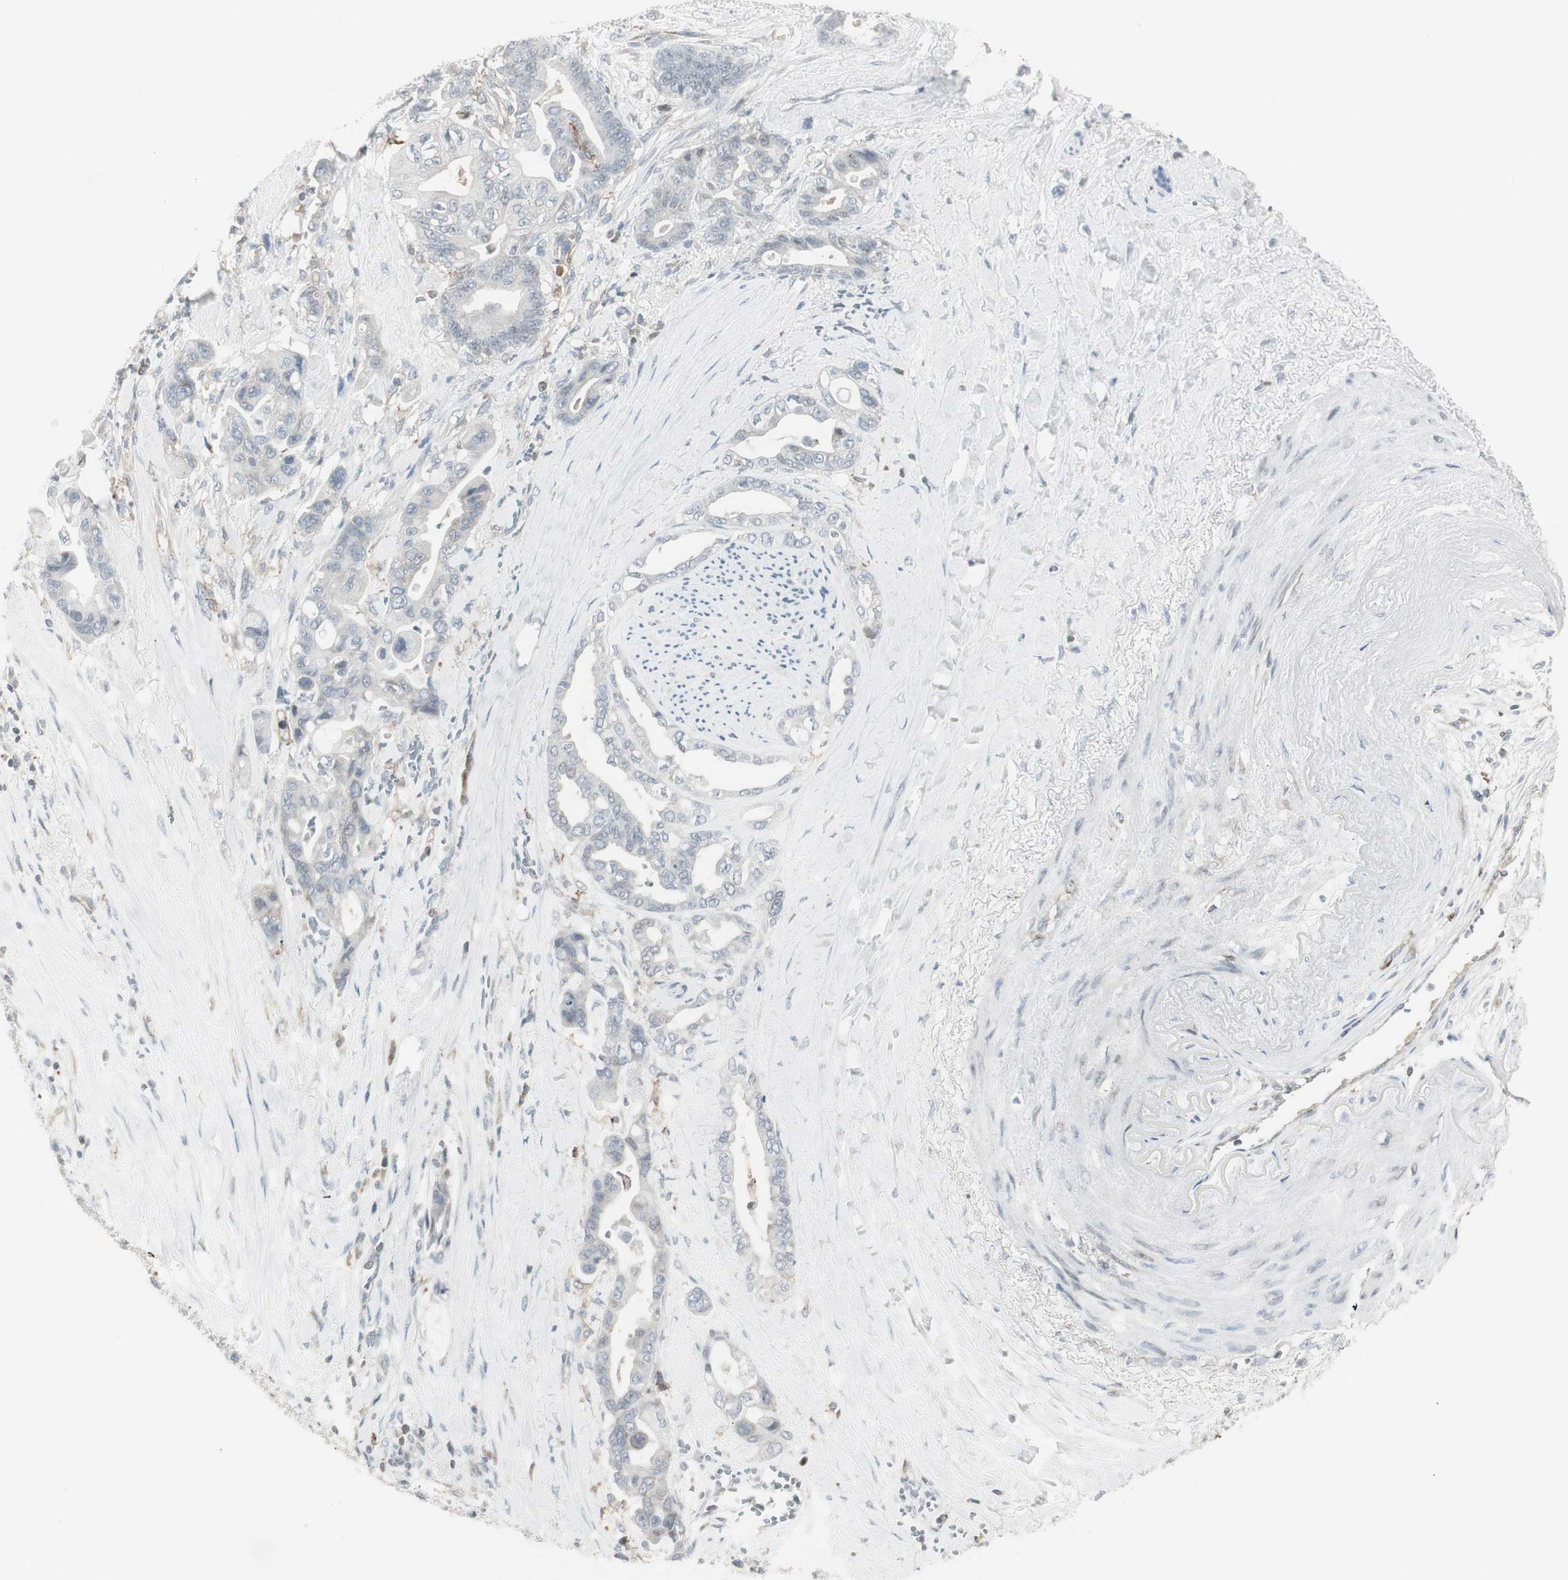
{"staining": {"intensity": "negative", "quantity": "none", "location": "none"}, "tissue": "pancreatic cancer", "cell_type": "Tumor cells", "image_type": "cancer", "snomed": [{"axis": "morphology", "description": "Adenocarcinoma, NOS"}, {"axis": "topography", "description": "Pancreas"}], "caption": "Image shows no protein staining in tumor cells of pancreatic cancer tissue. (Immunohistochemistry (ihc), brightfield microscopy, high magnification).", "gene": "MAP4K4", "patient": {"sex": "male", "age": 70}}